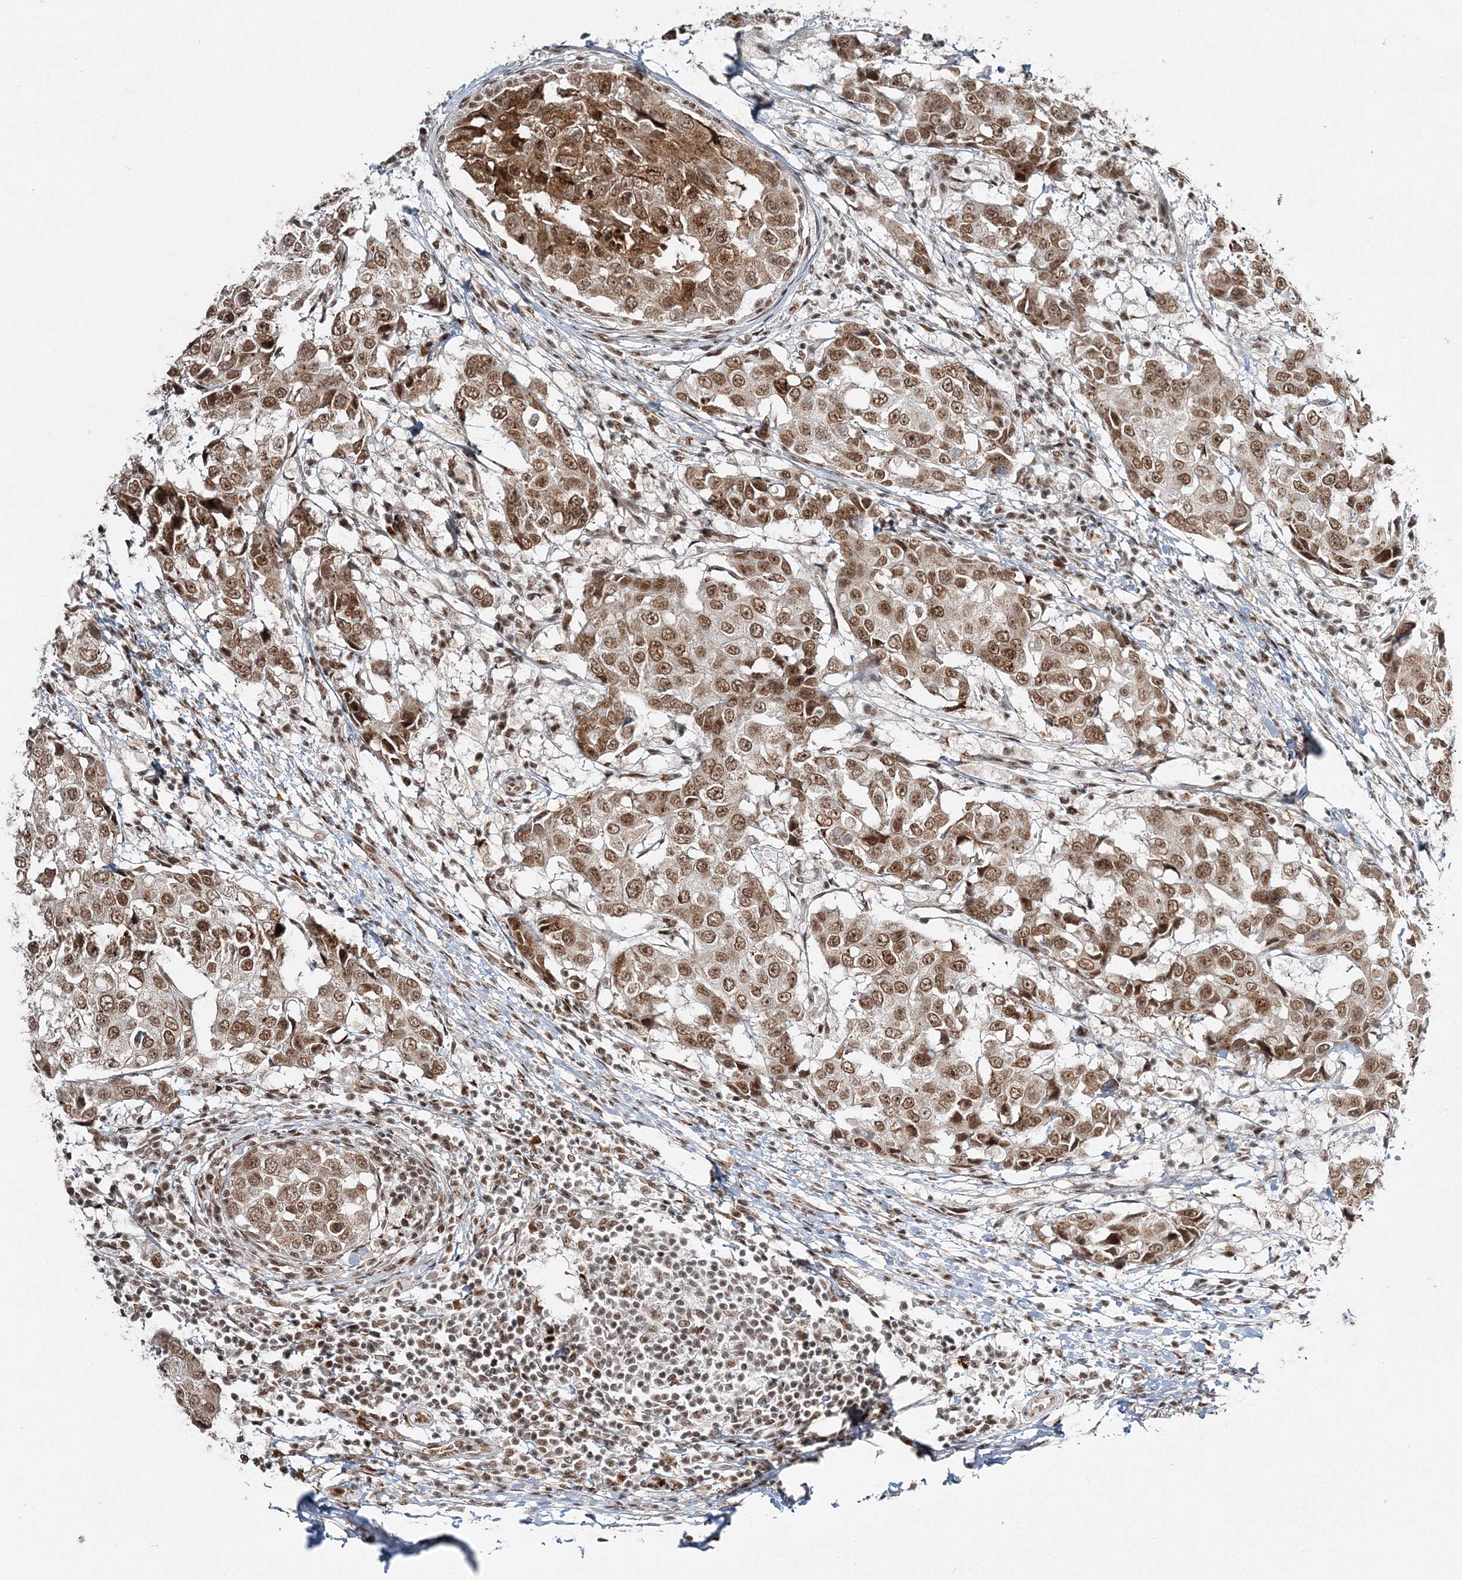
{"staining": {"intensity": "moderate", "quantity": ">75%", "location": "nuclear"}, "tissue": "breast cancer", "cell_type": "Tumor cells", "image_type": "cancer", "snomed": [{"axis": "morphology", "description": "Duct carcinoma"}, {"axis": "topography", "description": "Breast"}], "caption": "The histopathology image exhibits a brown stain indicating the presence of a protein in the nuclear of tumor cells in breast infiltrating ductal carcinoma. Immunohistochemistry (ihc) stains the protein of interest in brown and the nuclei are stained blue.", "gene": "QRICH1", "patient": {"sex": "female", "age": 27}}